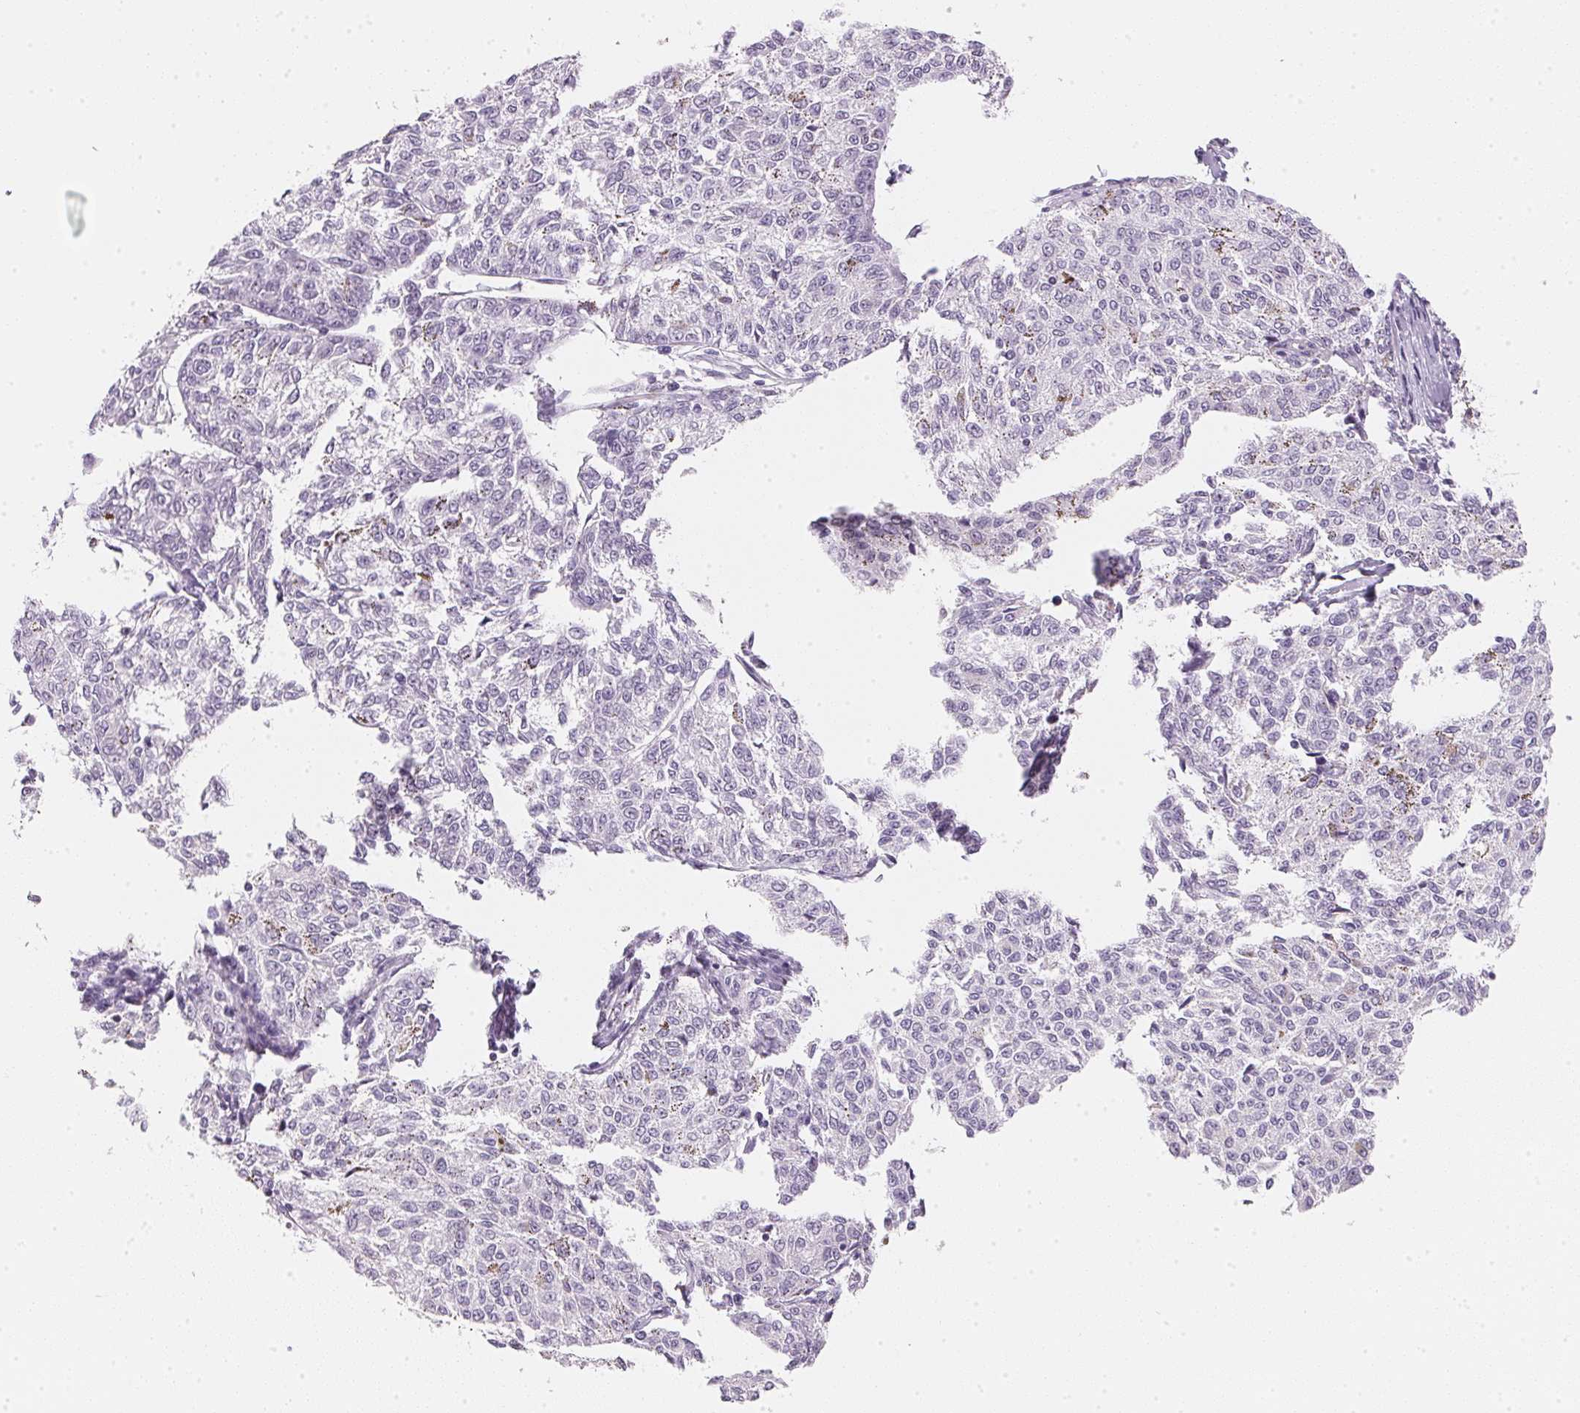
{"staining": {"intensity": "negative", "quantity": "none", "location": "none"}, "tissue": "melanoma", "cell_type": "Tumor cells", "image_type": "cancer", "snomed": [{"axis": "morphology", "description": "Malignant melanoma, NOS"}, {"axis": "topography", "description": "Skin"}], "caption": "Tumor cells are negative for protein expression in human malignant melanoma.", "gene": "GIPC2", "patient": {"sex": "female", "age": 72}}